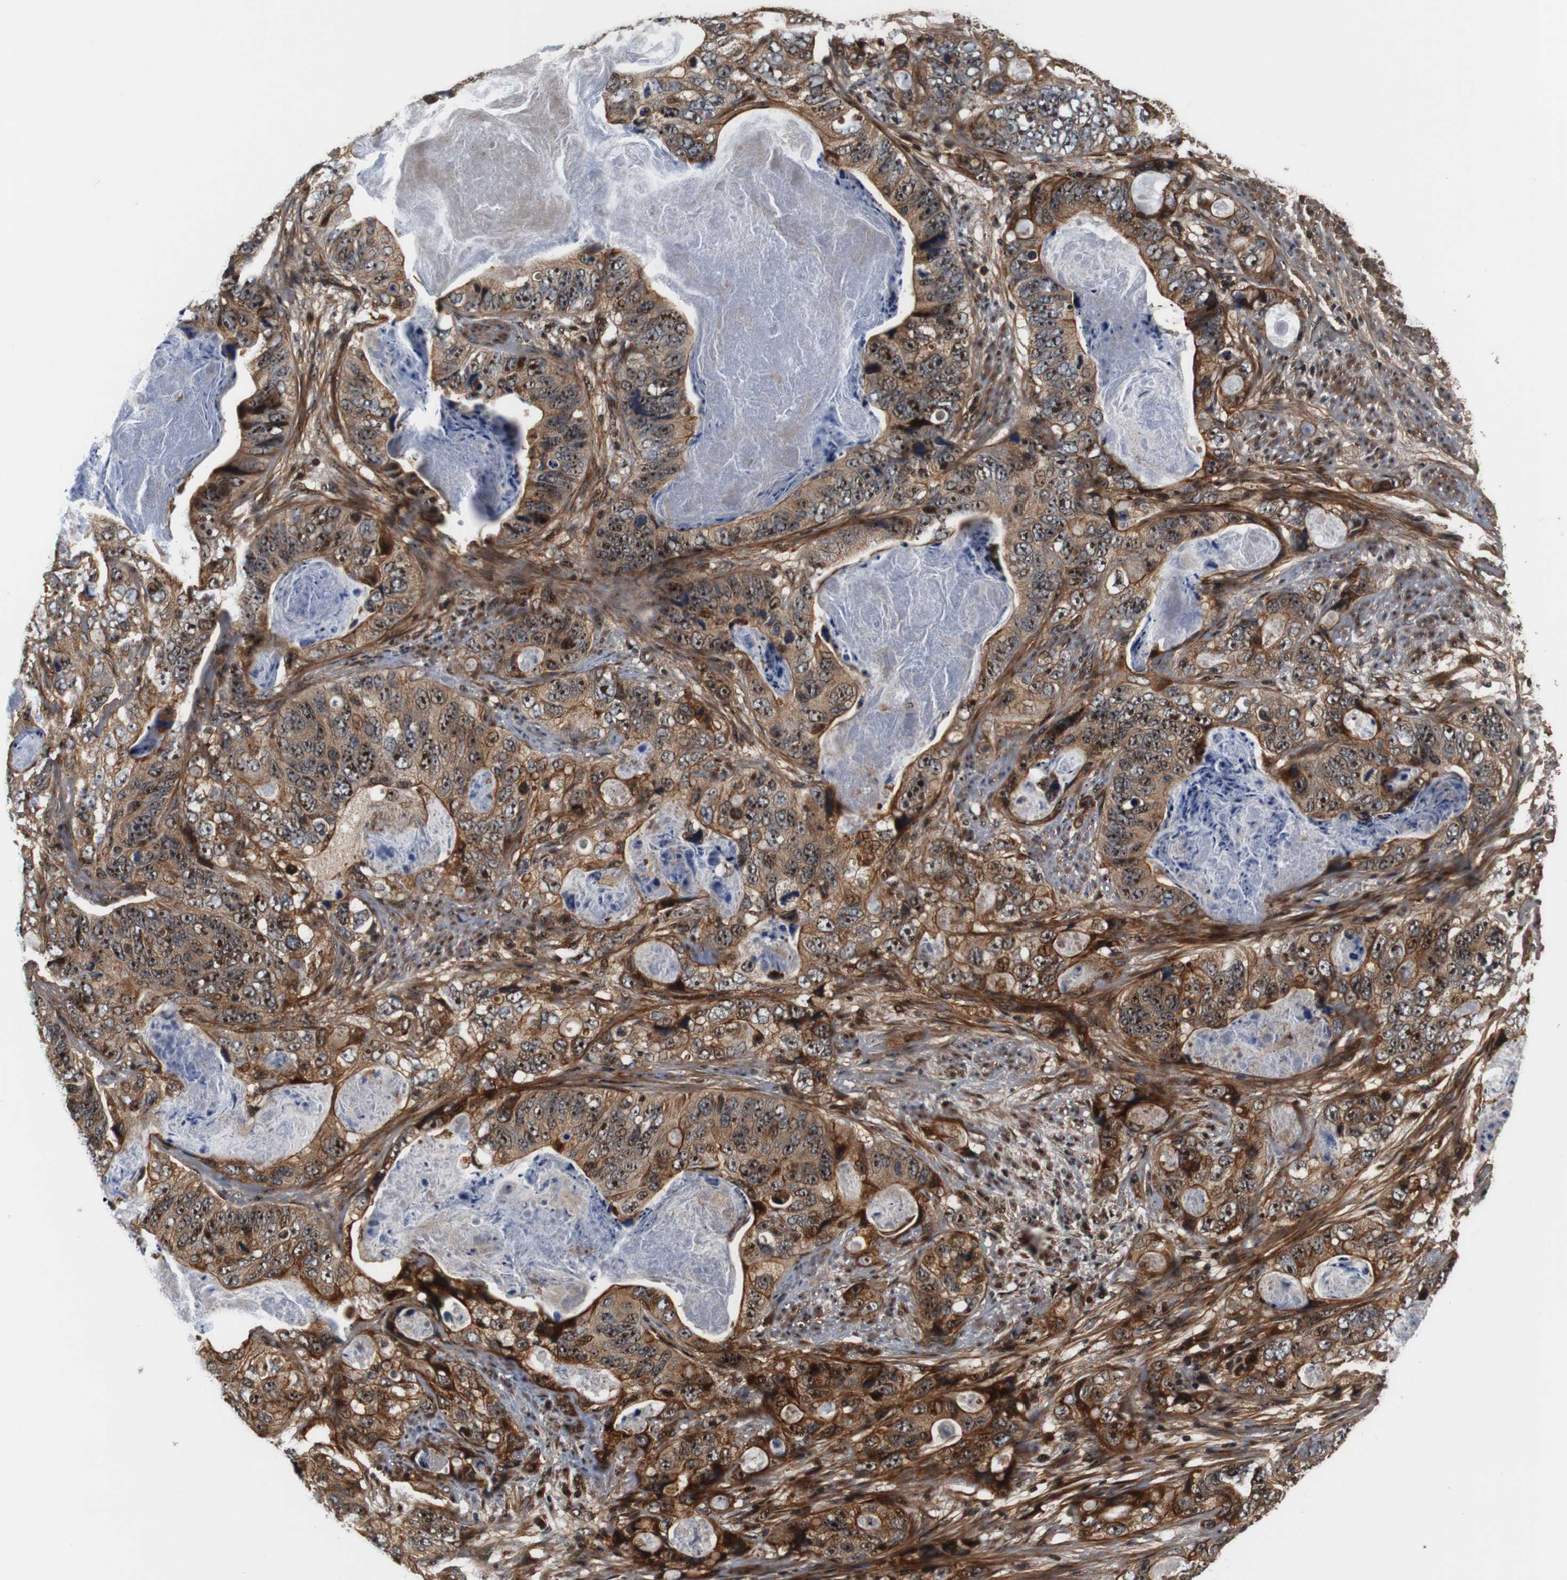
{"staining": {"intensity": "moderate", "quantity": ">75%", "location": "cytoplasmic/membranous,nuclear"}, "tissue": "stomach cancer", "cell_type": "Tumor cells", "image_type": "cancer", "snomed": [{"axis": "morphology", "description": "Adenocarcinoma, NOS"}, {"axis": "topography", "description": "Stomach"}], "caption": "Human stomach adenocarcinoma stained with a brown dye displays moderate cytoplasmic/membranous and nuclear positive staining in about >75% of tumor cells.", "gene": "LRP4", "patient": {"sex": "female", "age": 89}}